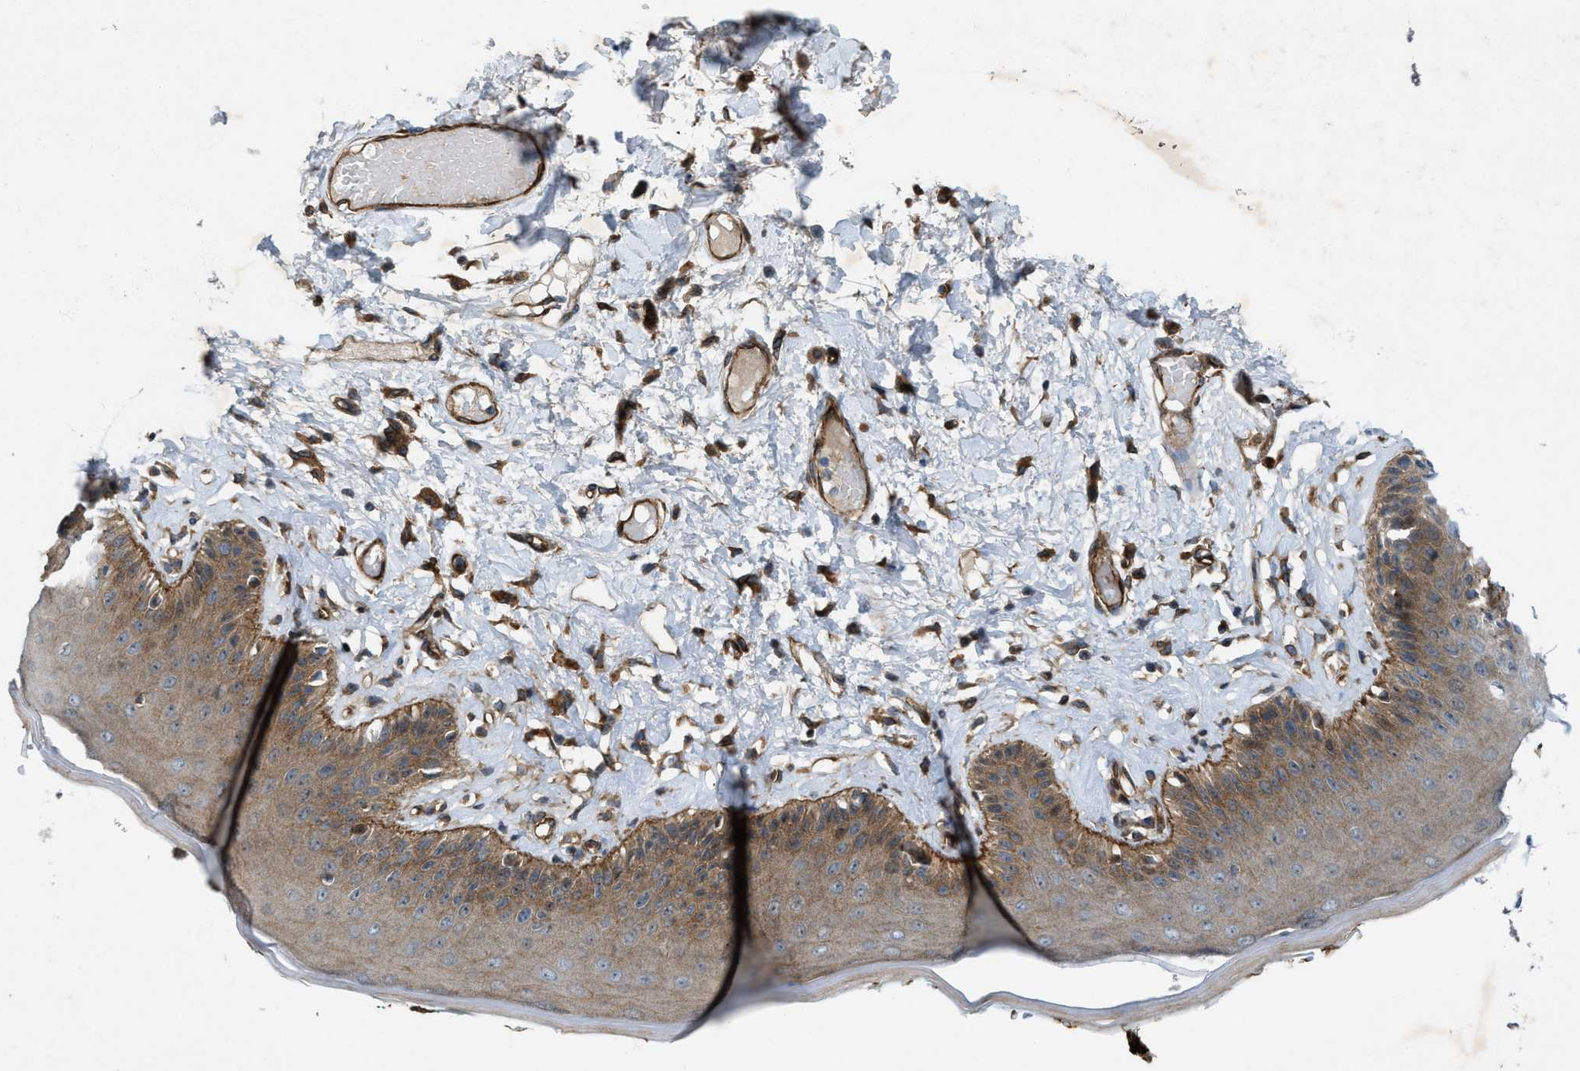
{"staining": {"intensity": "moderate", "quantity": ">75%", "location": "cytoplasmic/membranous"}, "tissue": "skin", "cell_type": "Epidermal cells", "image_type": "normal", "snomed": [{"axis": "morphology", "description": "Normal tissue, NOS"}, {"axis": "topography", "description": "Vulva"}], "caption": "Moderate cytoplasmic/membranous protein staining is identified in about >75% of epidermal cells in skin. Ihc stains the protein of interest in brown and the nuclei are stained blue.", "gene": "URGCP", "patient": {"sex": "female", "age": 73}}